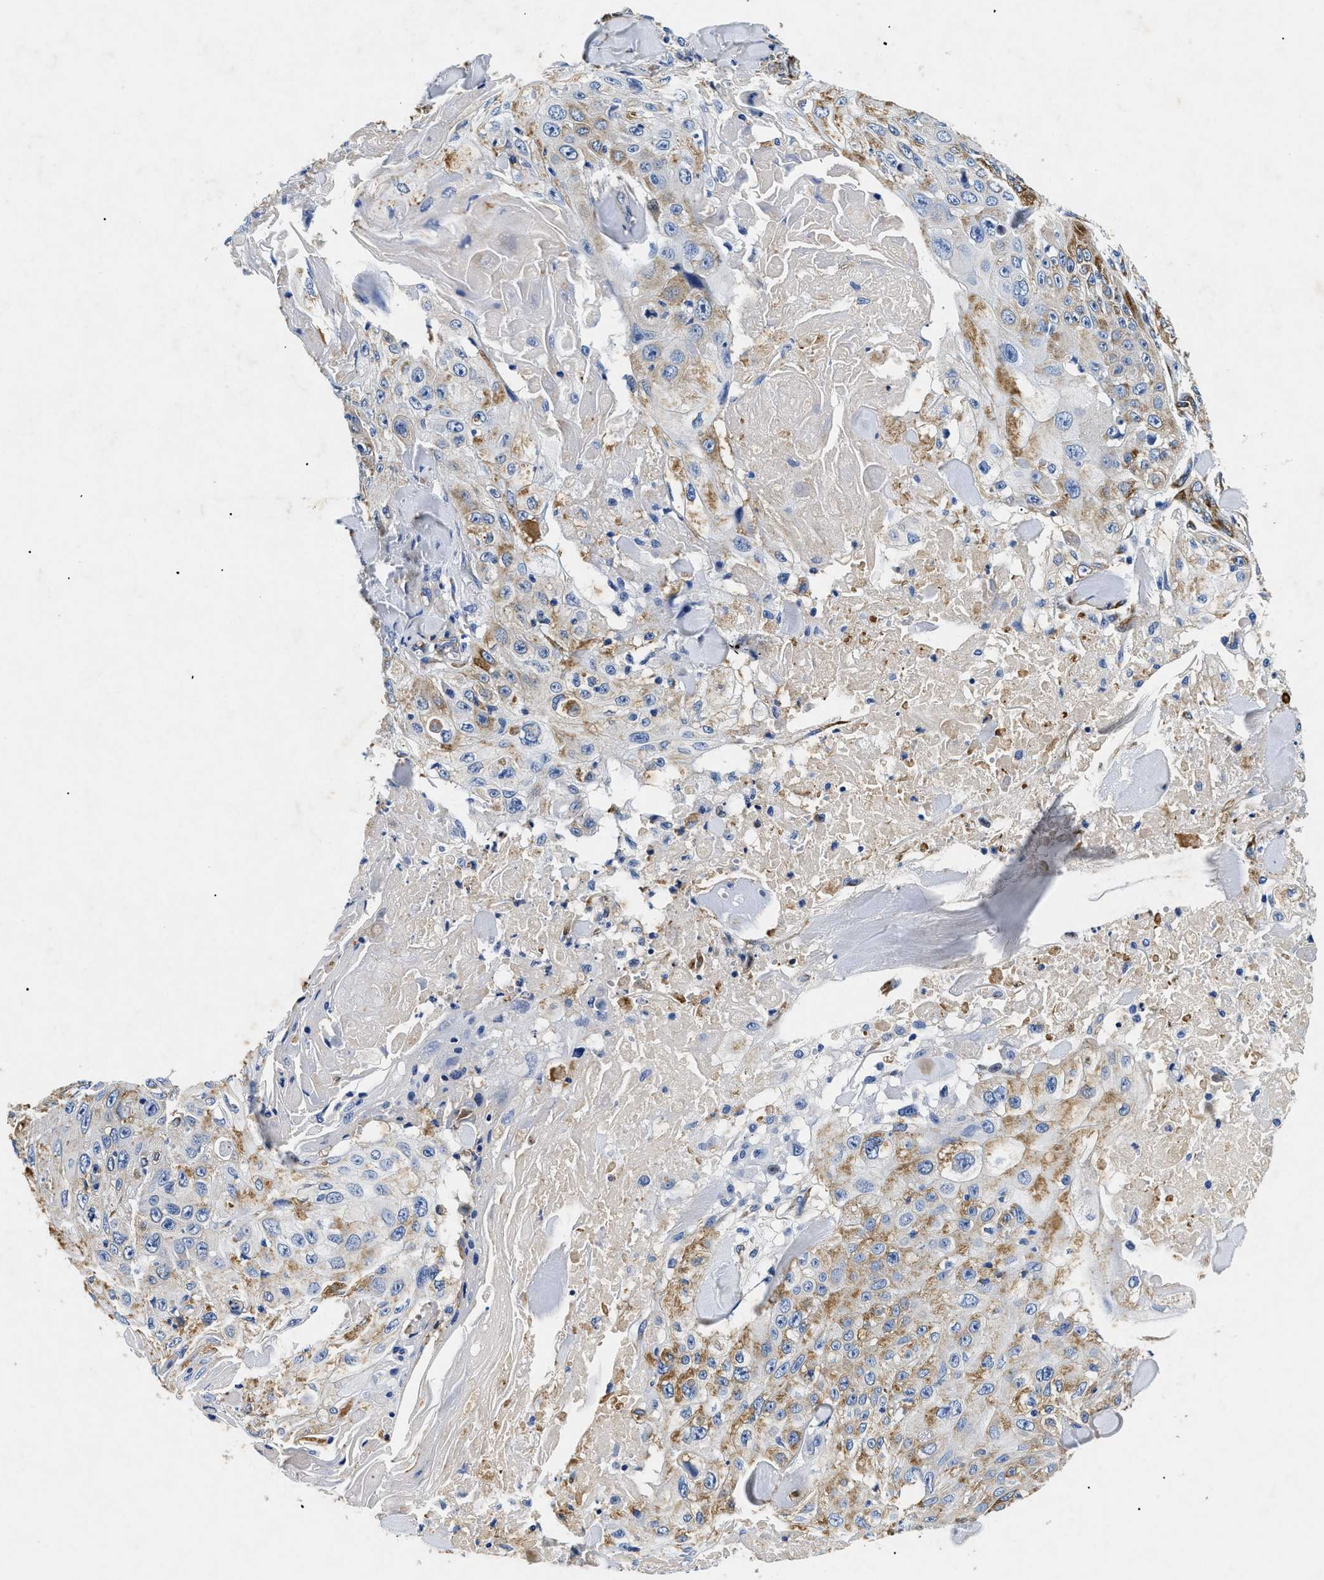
{"staining": {"intensity": "moderate", "quantity": "<25%", "location": "cytoplasmic/membranous"}, "tissue": "skin cancer", "cell_type": "Tumor cells", "image_type": "cancer", "snomed": [{"axis": "morphology", "description": "Squamous cell carcinoma, NOS"}, {"axis": "topography", "description": "Skin"}], "caption": "Immunohistochemical staining of skin cancer exhibits low levels of moderate cytoplasmic/membranous positivity in approximately <25% of tumor cells.", "gene": "LAMA3", "patient": {"sex": "male", "age": 86}}